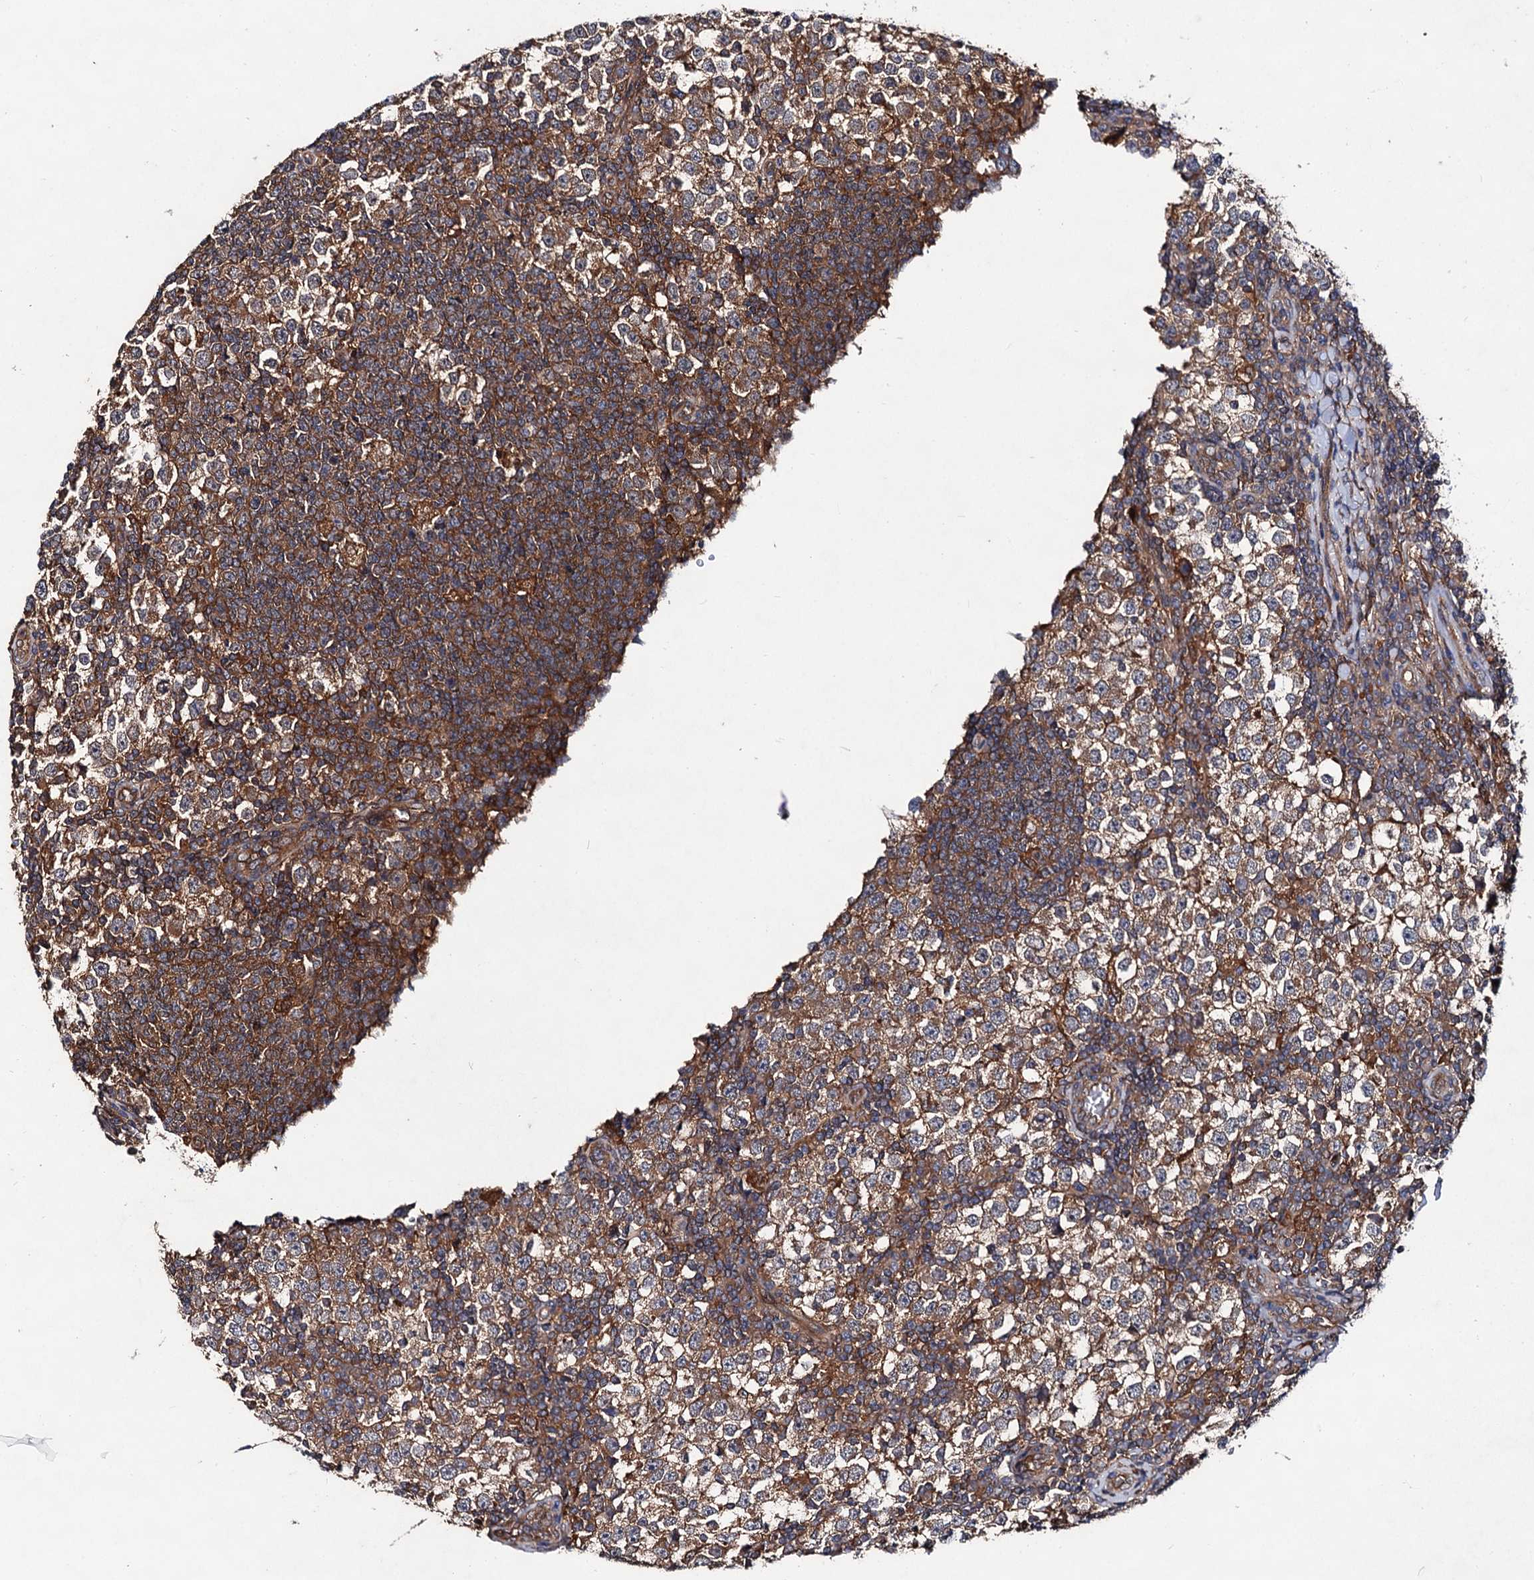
{"staining": {"intensity": "moderate", "quantity": ">75%", "location": "cytoplasmic/membranous"}, "tissue": "testis cancer", "cell_type": "Tumor cells", "image_type": "cancer", "snomed": [{"axis": "morphology", "description": "Seminoma, NOS"}, {"axis": "topography", "description": "Testis"}], "caption": "IHC (DAB) staining of human testis seminoma demonstrates moderate cytoplasmic/membranous protein expression in approximately >75% of tumor cells.", "gene": "VPS29", "patient": {"sex": "male", "age": 65}}